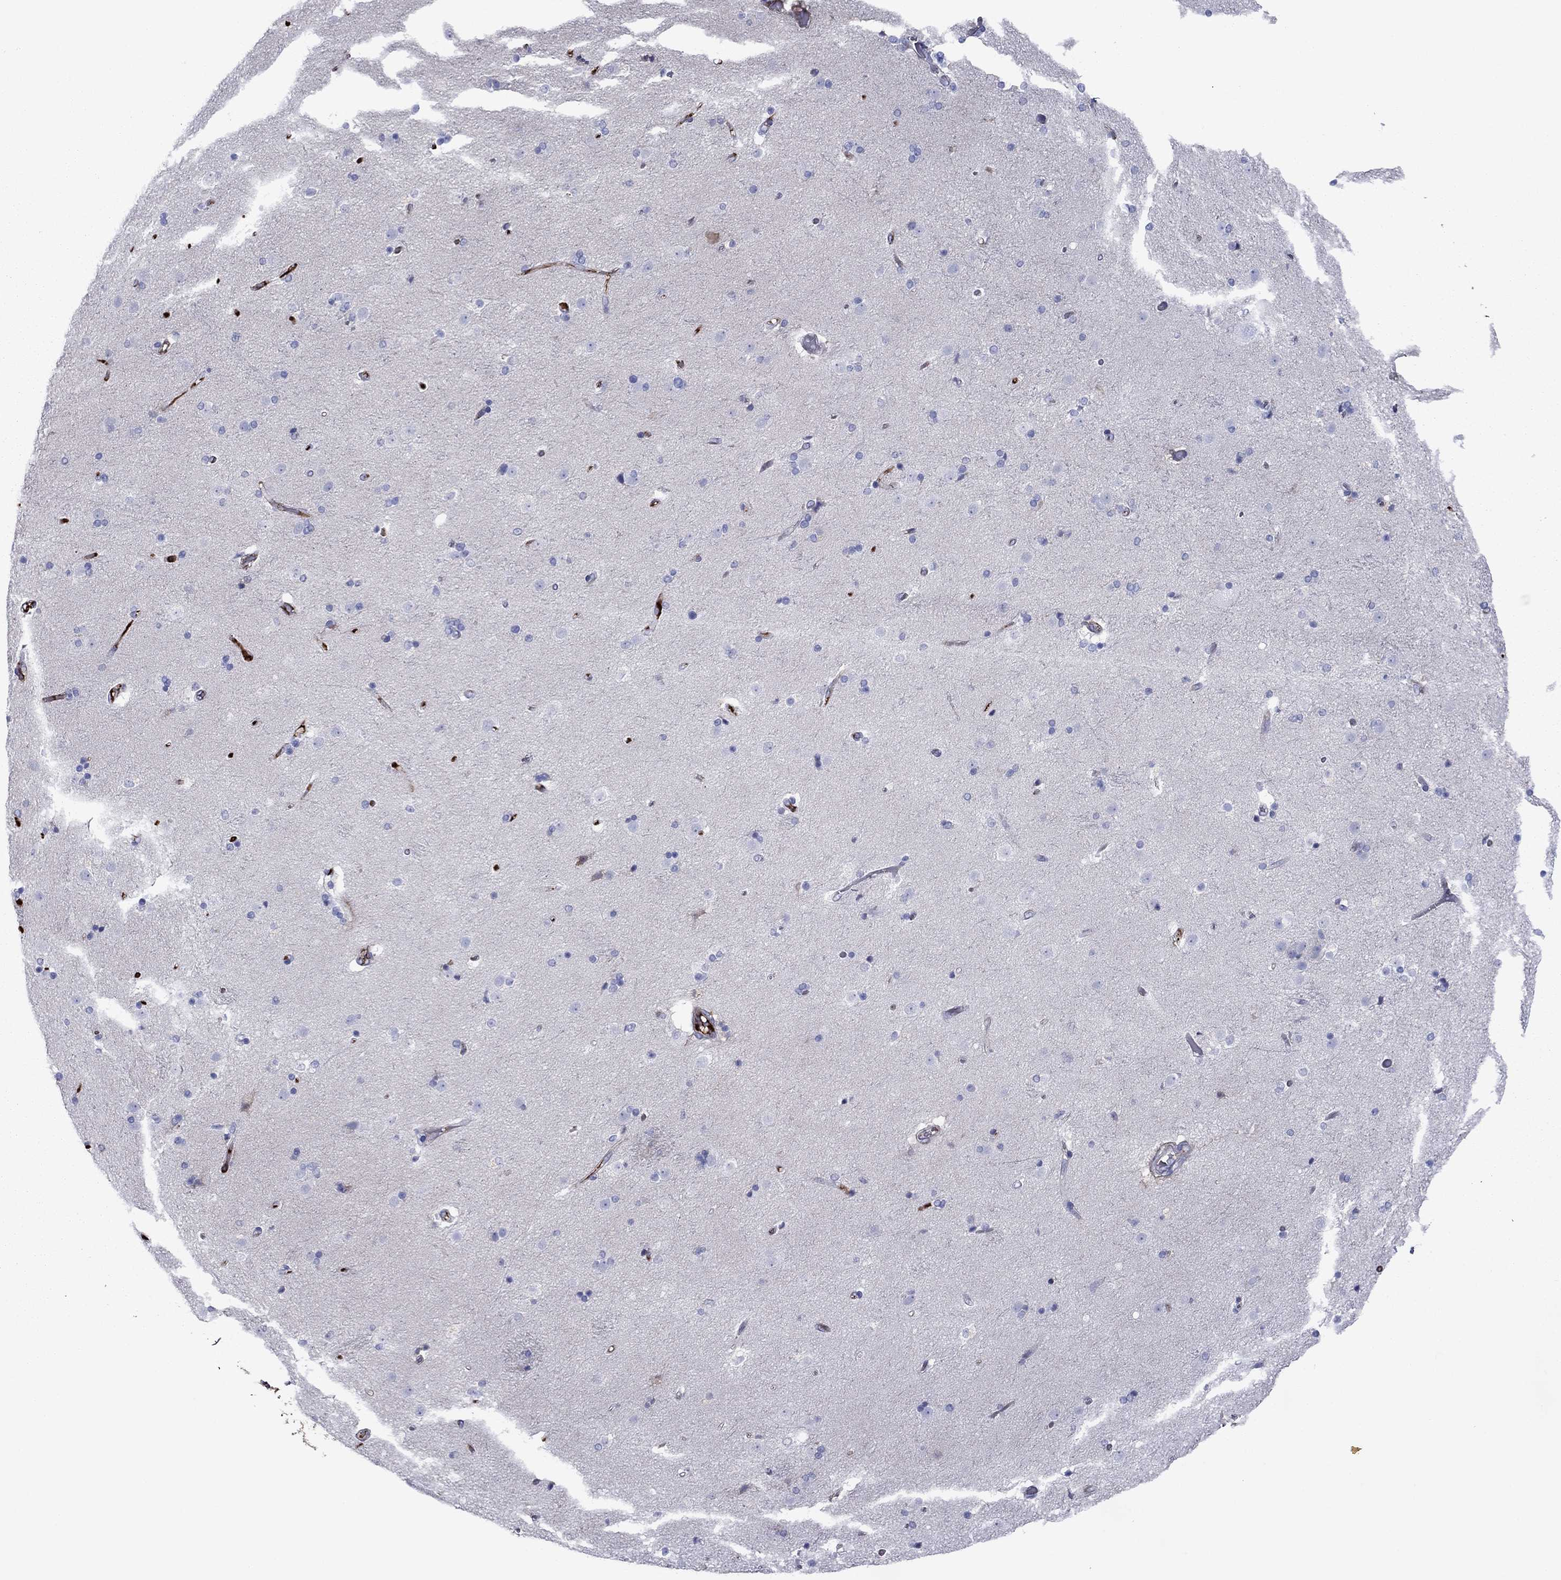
{"staining": {"intensity": "strong", "quantity": "<25%", "location": "nuclear"}, "tissue": "caudate", "cell_type": "Glial cells", "image_type": "normal", "snomed": [{"axis": "morphology", "description": "Normal tissue, NOS"}, {"axis": "topography", "description": "Lateral ventricle wall"}], "caption": "Immunohistochemical staining of benign caudate reveals <25% levels of strong nuclear protein positivity in about <25% of glial cells.", "gene": "HPX", "patient": {"sex": "male", "age": 54}}